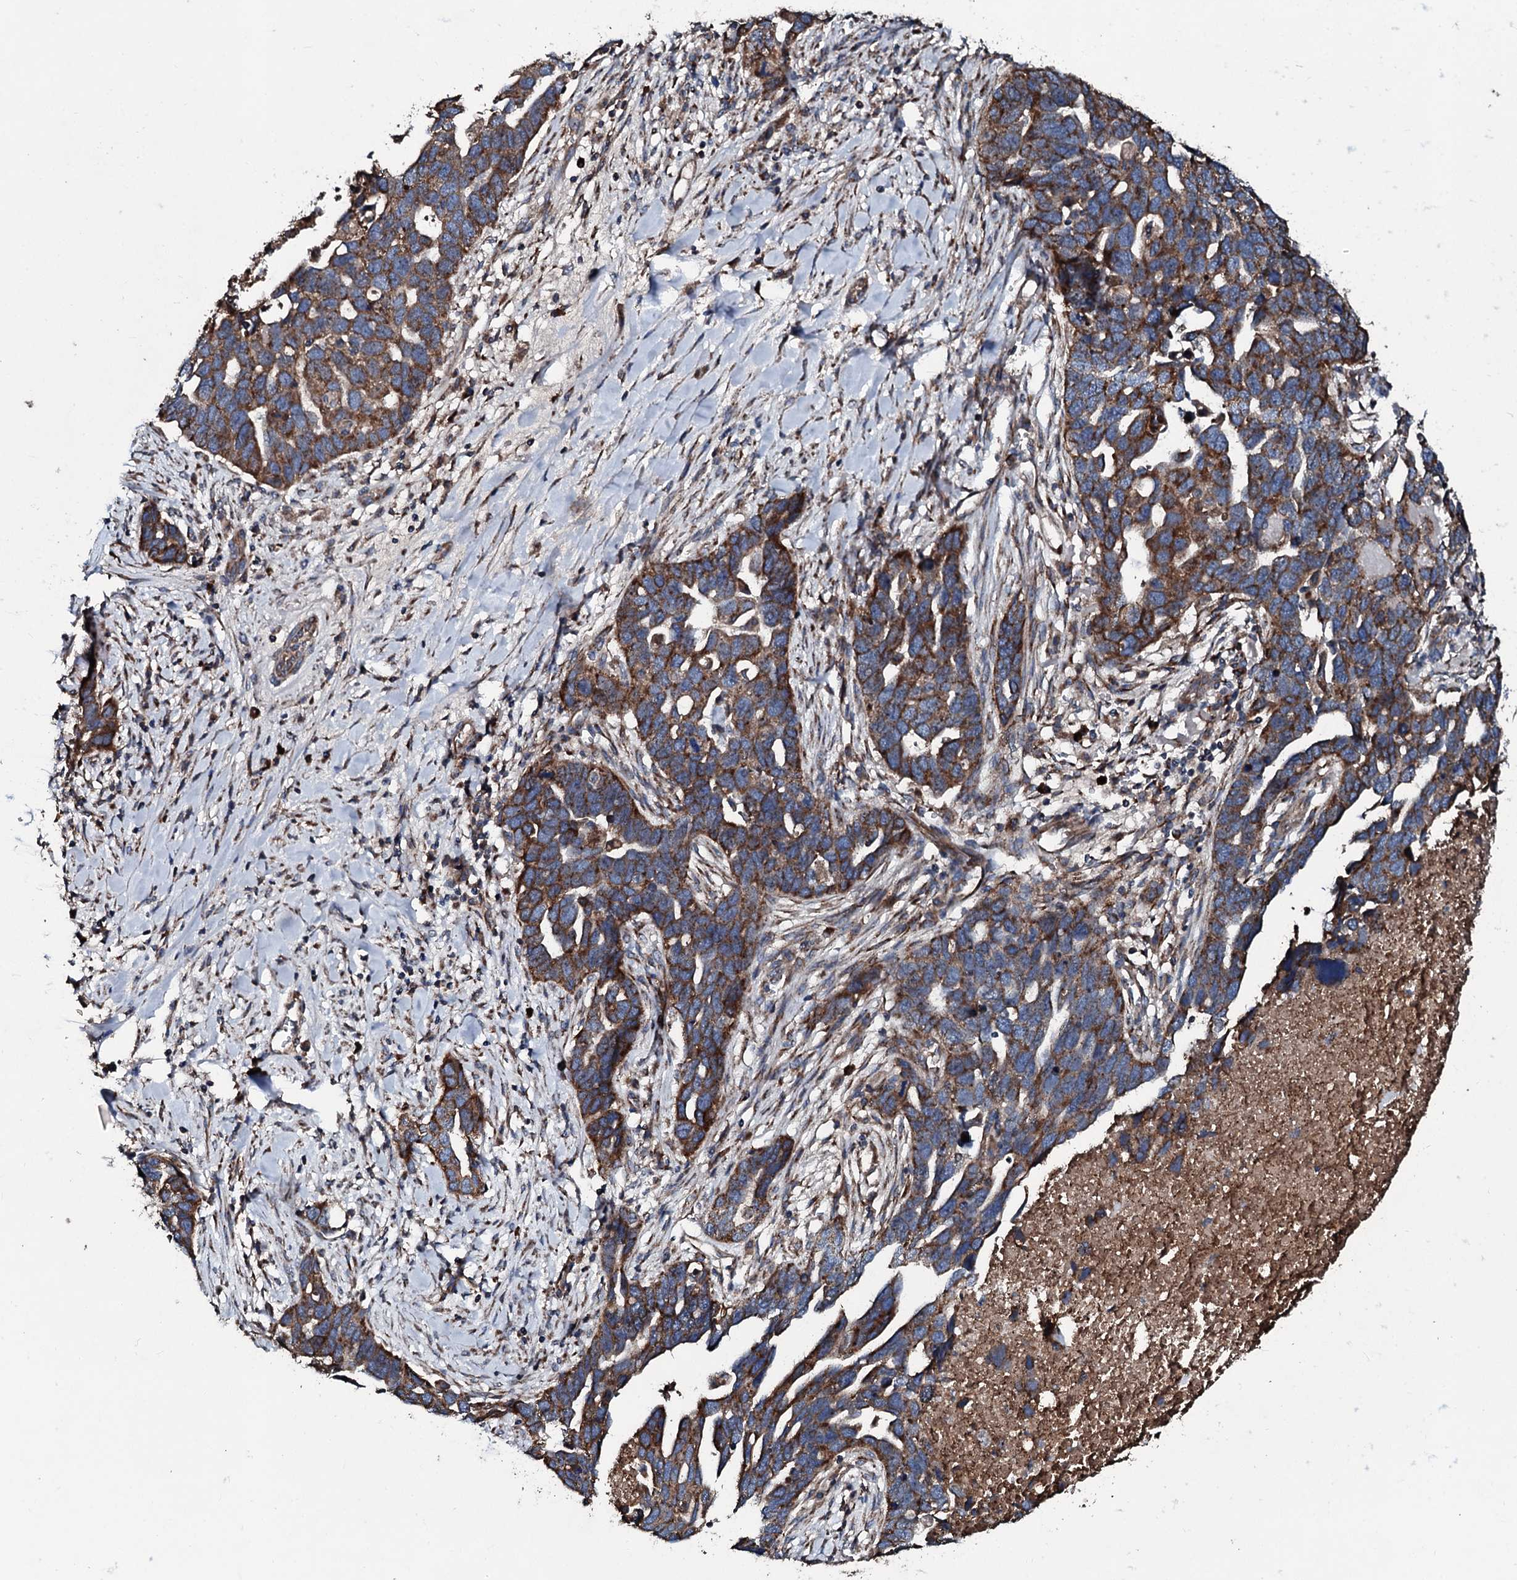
{"staining": {"intensity": "moderate", "quantity": ">75%", "location": "cytoplasmic/membranous"}, "tissue": "ovarian cancer", "cell_type": "Tumor cells", "image_type": "cancer", "snomed": [{"axis": "morphology", "description": "Cystadenocarcinoma, serous, NOS"}, {"axis": "topography", "description": "Ovary"}], "caption": "Moderate cytoplasmic/membranous staining is seen in approximately >75% of tumor cells in serous cystadenocarcinoma (ovarian).", "gene": "ACSS3", "patient": {"sex": "female", "age": 54}}